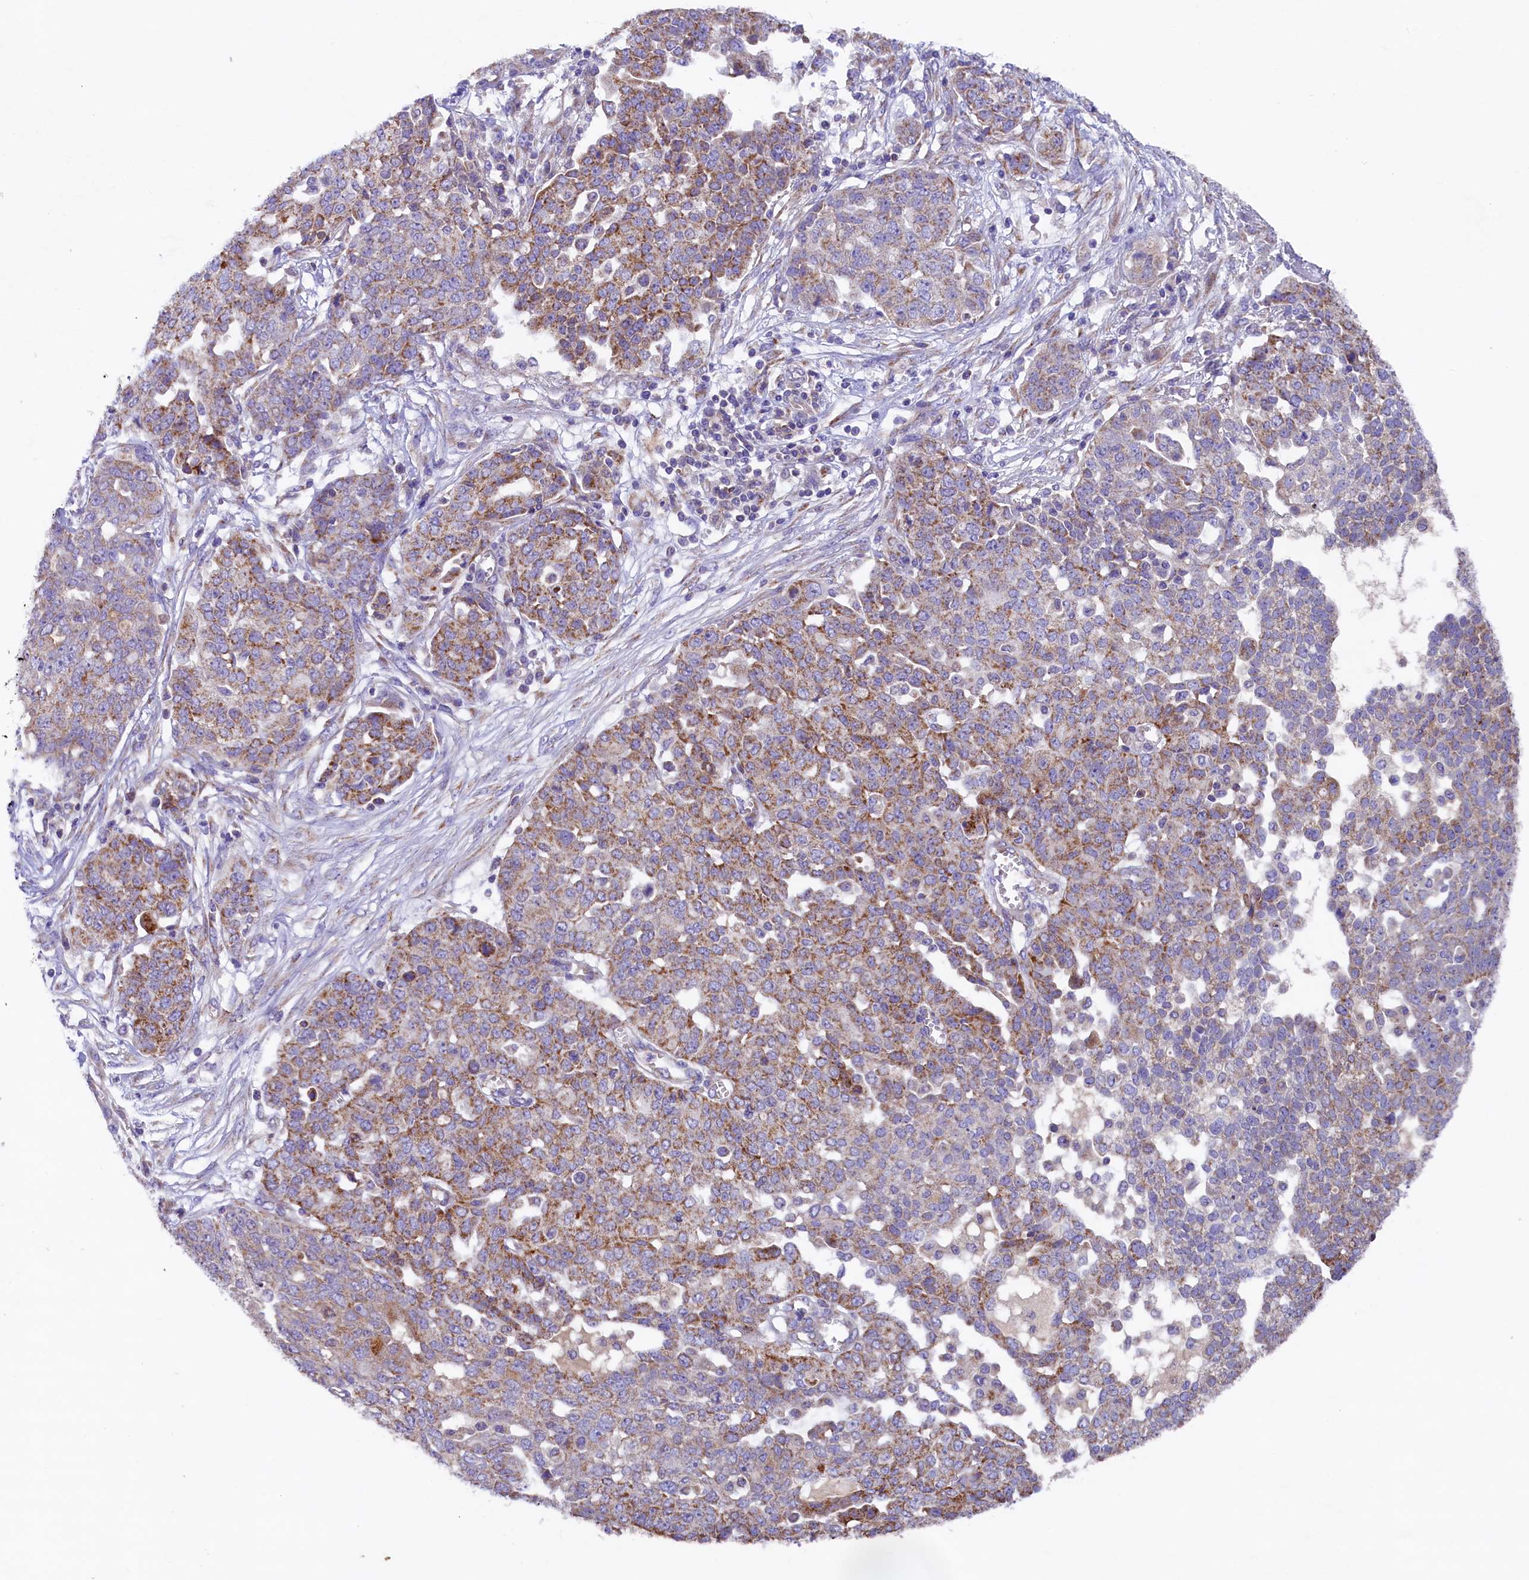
{"staining": {"intensity": "moderate", "quantity": ">75%", "location": "cytoplasmic/membranous"}, "tissue": "ovarian cancer", "cell_type": "Tumor cells", "image_type": "cancer", "snomed": [{"axis": "morphology", "description": "Cystadenocarcinoma, serous, NOS"}, {"axis": "topography", "description": "Soft tissue"}, {"axis": "topography", "description": "Ovary"}], "caption": "Moderate cytoplasmic/membranous protein expression is seen in approximately >75% of tumor cells in ovarian cancer (serous cystadenocarcinoma).", "gene": "PMPCB", "patient": {"sex": "female", "age": 57}}